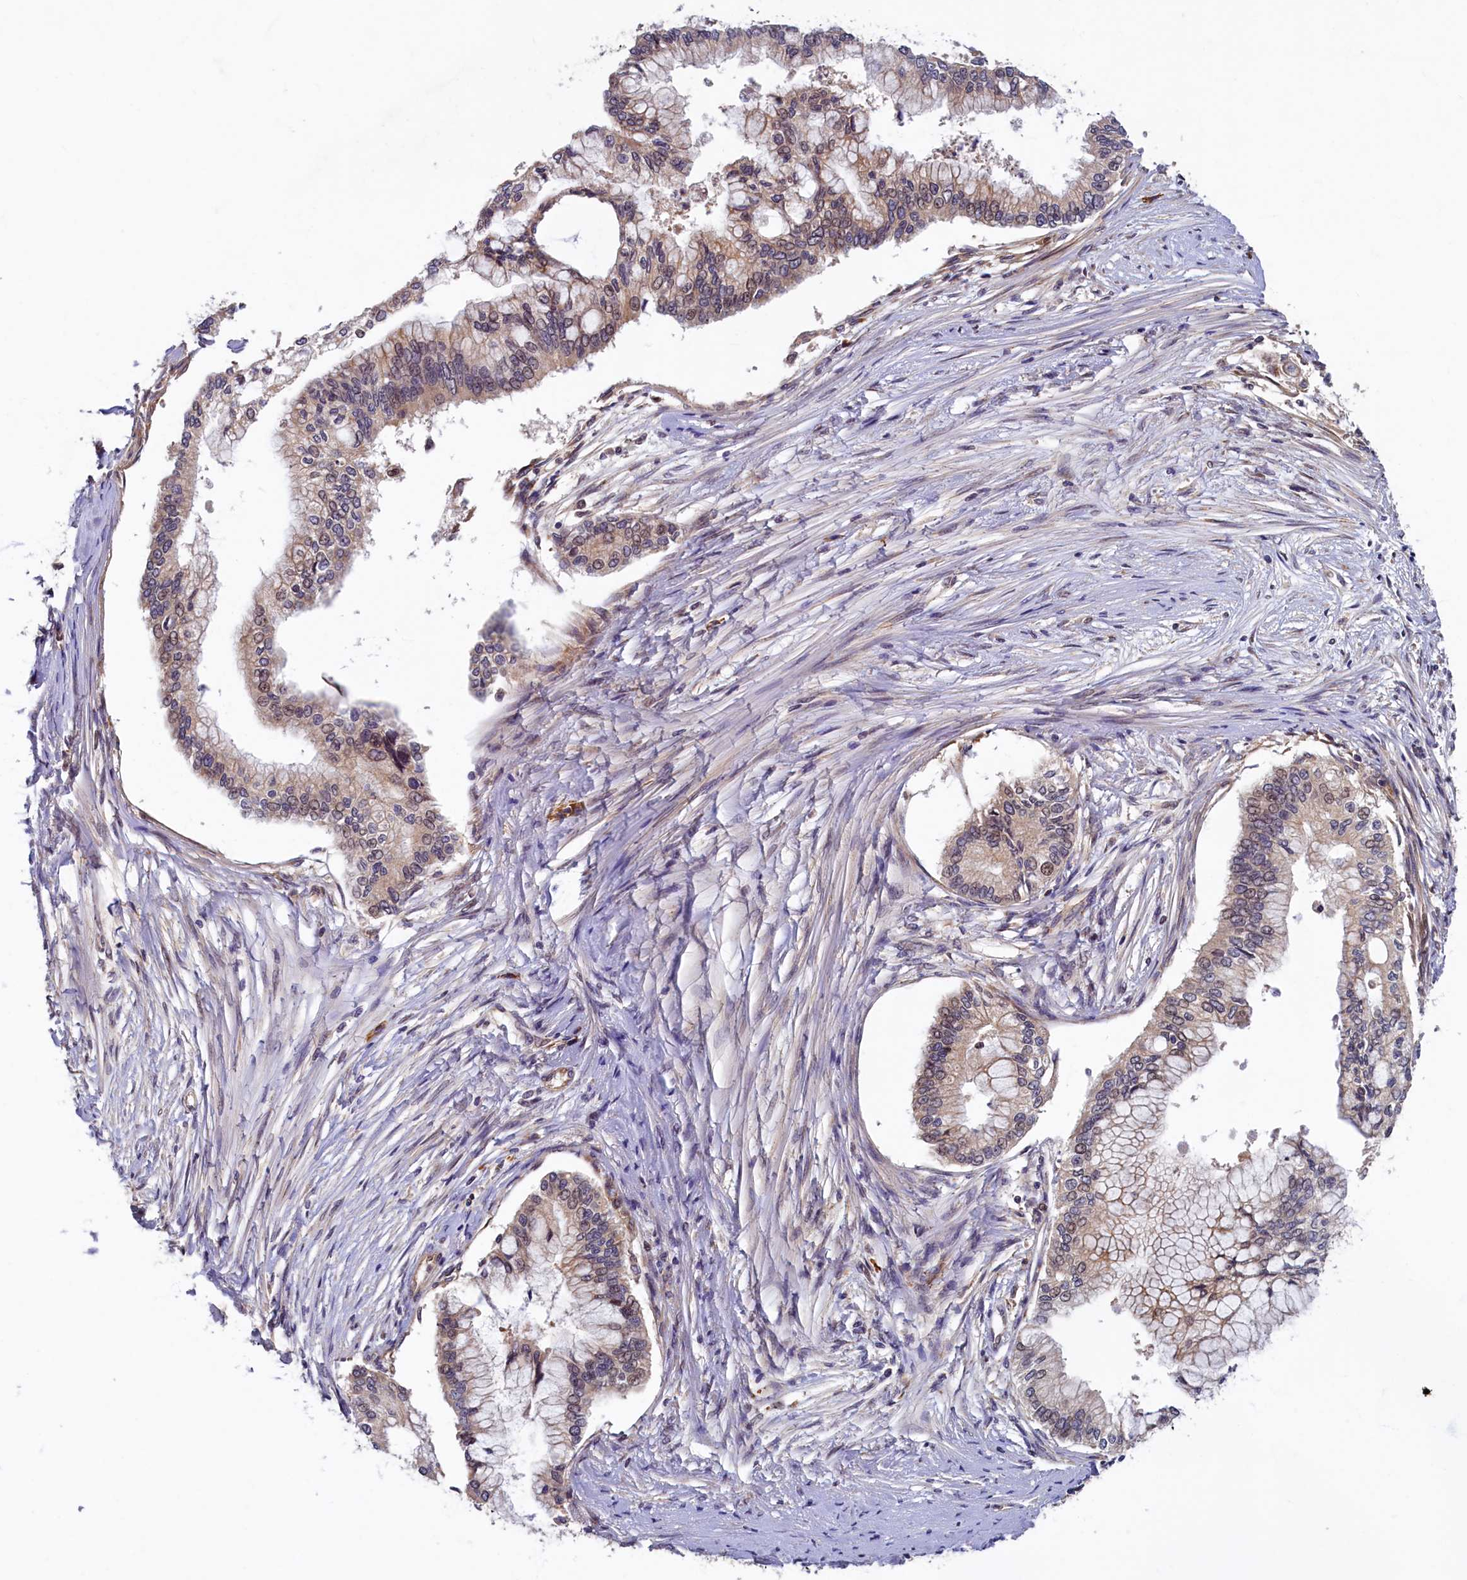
{"staining": {"intensity": "weak", "quantity": "25%-75%", "location": "cytoplasmic/membranous,nuclear"}, "tissue": "pancreatic cancer", "cell_type": "Tumor cells", "image_type": "cancer", "snomed": [{"axis": "morphology", "description": "Adenocarcinoma, NOS"}, {"axis": "topography", "description": "Pancreas"}], "caption": "Pancreatic adenocarcinoma stained with a protein marker displays weak staining in tumor cells.", "gene": "SLC16A14", "patient": {"sex": "male", "age": 46}}